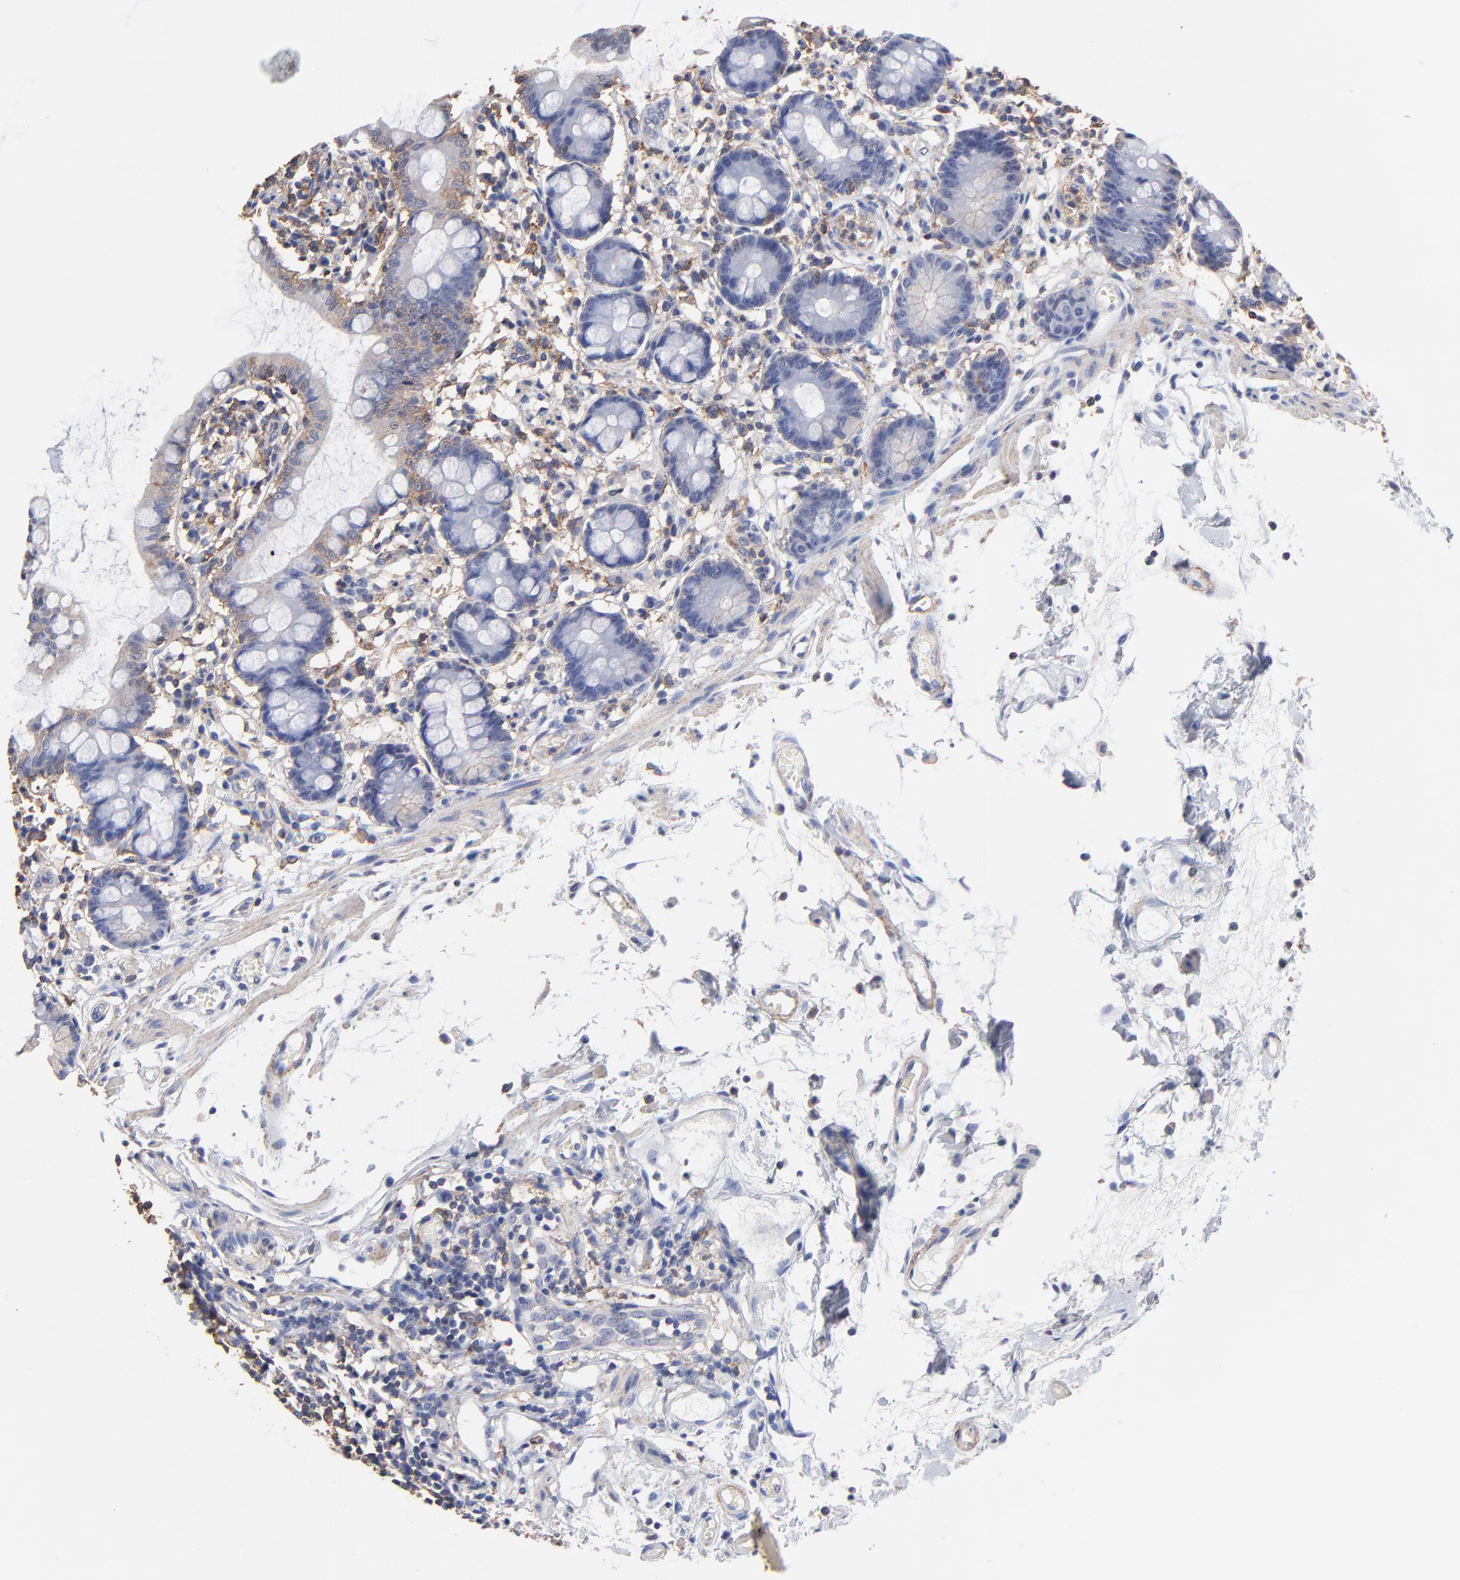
{"staining": {"intensity": "negative", "quantity": "none", "location": "none"}, "tissue": "small intestine", "cell_type": "Glandular cells", "image_type": "normal", "snomed": [{"axis": "morphology", "description": "Normal tissue, NOS"}, {"axis": "topography", "description": "Small intestine"}], "caption": "An IHC image of benign small intestine is shown. There is no staining in glandular cells of small intestine. (Brightfield microscopy of DAB (3,3'-diaminobenzidine) immunohistochemistry (IHC) at high magnification).", "gene": "ASL", "patient": {"sex": "female", "age": 61}}